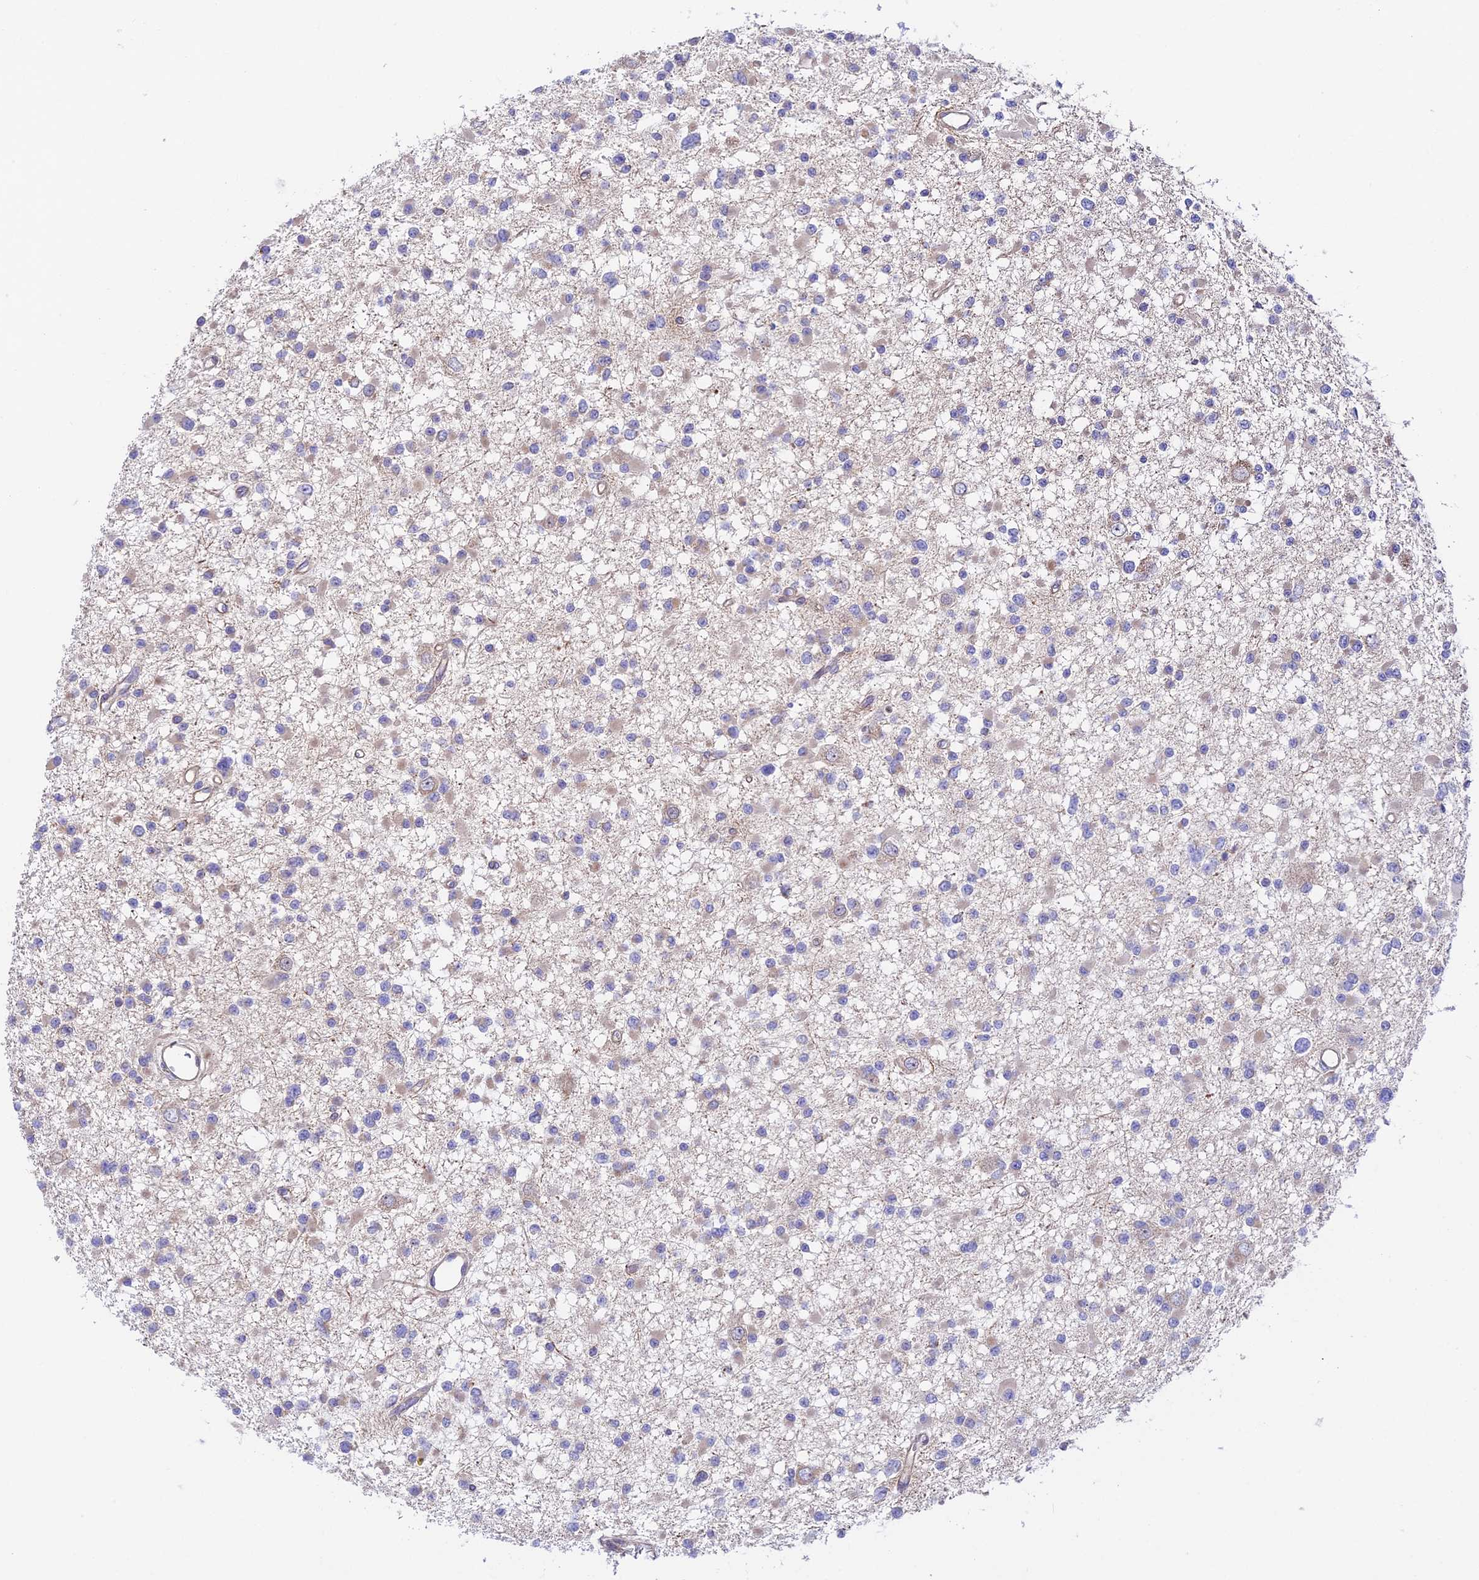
{"staining": {"intensity": "weak", "quantity": "<25%", "location": "cytoplasmic/membranous"}, "tissue": "glioma", "cell_type": "Tumor cells", "image_type": "cancer", "snomed": [{"axis": "morphology", "description": "Glioma, malignant, Low grade"}, {"axis": "topography", "description": "Brain"}], "caption": "Human glioma stained for a protein using immunohistochemistry (IHC) reveals no positivity in tumor cells.", "gene": "VPS13C", "patient": {"sex": "female", "age": 22}}